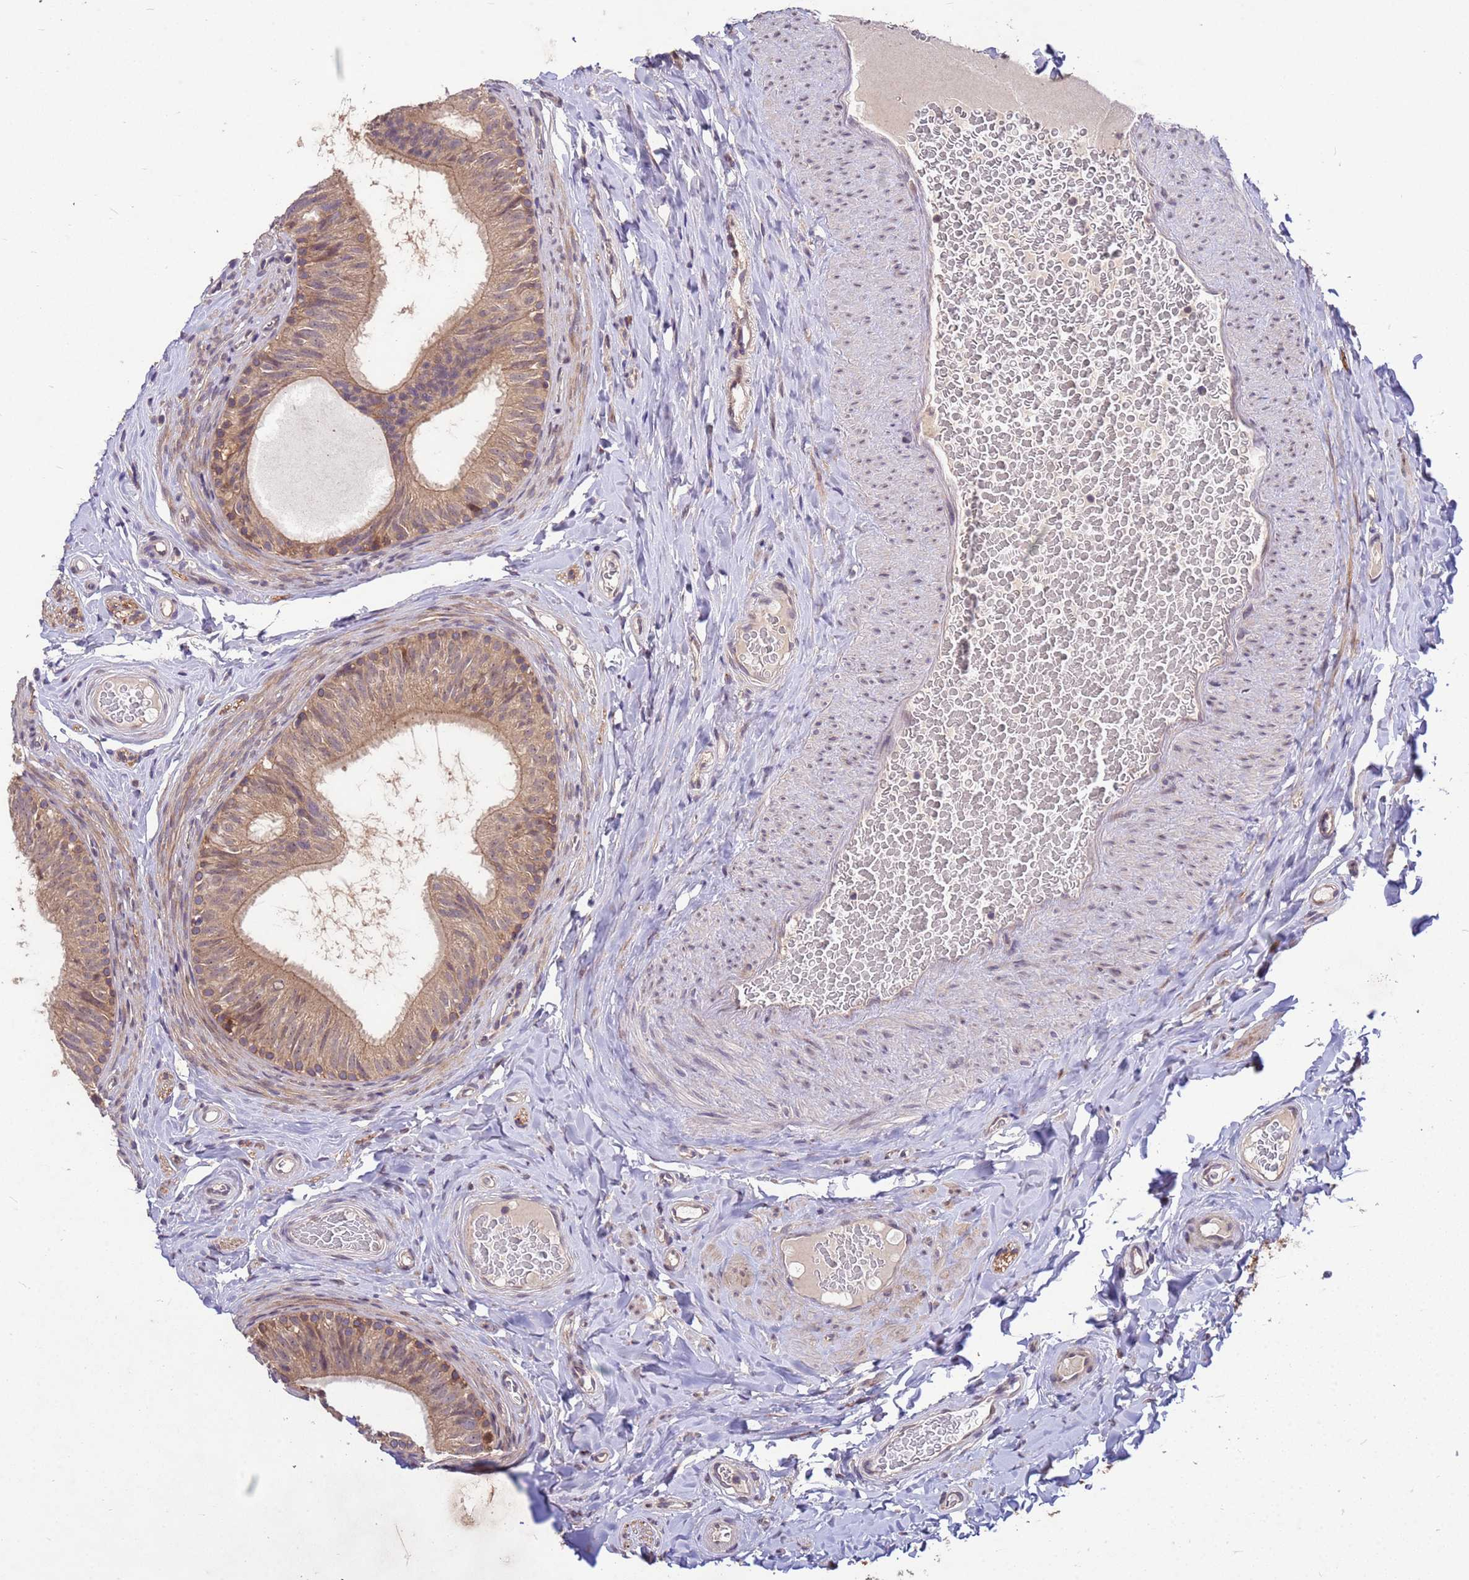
{"staining": {"intensity": "moderate", "quantity": ">75%", "location": "cytoplasmic/membranous"}, "tissue": "epididymis", "cell_type": "Glandular cells", "image_type": "normal", "snomed": [{"axis": "morphology", "description": "Normal tissue, NOS"}, {"axis": "topography", "description": "Epididymis"}], "caption": "Glandular cells show moderate cytoplasmic/membranous staining in approximately >75% of cells in benign epididymis. The staining was performed using DAB (3,3'-diaminobenzidine), with brown indicating positive protein expression. Nuclei are stained blue with hematoxylin.", "gene": "PPP2CA", "patient": {"sex": "male", "age": 34}}